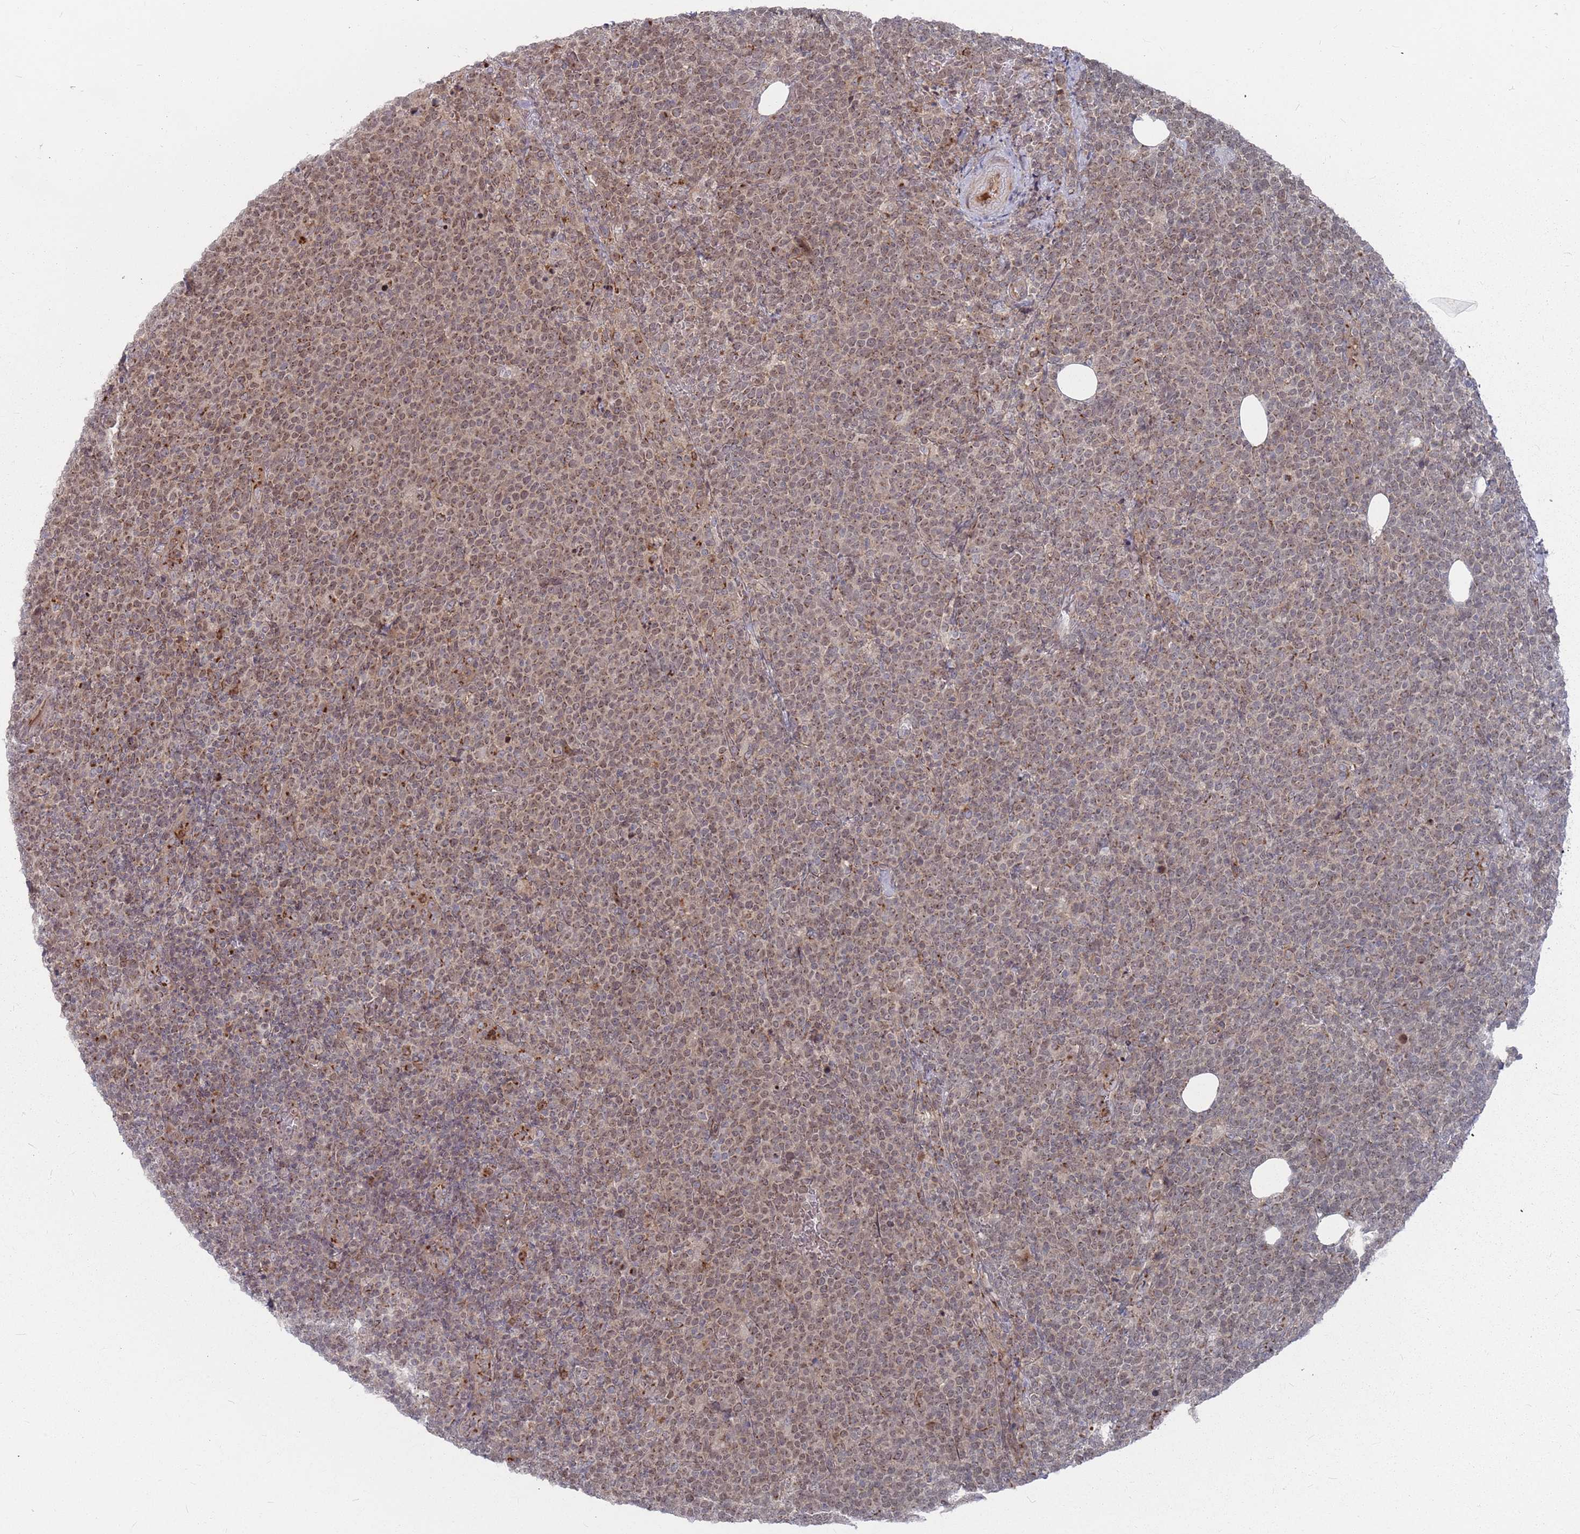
{"staining": {"intensity": "weak", "quantity": ">75%", "location": "cytoplasmic/membranous,nuclear"}, "tissue": "lymphoma", "cell_type": "Tumor cells", "image_type": "cancer", "snomed": [{"axis": "morphology", "description": "Malignant lymphoma, non-Hodgkin's type, High grade"}, {"axis": "topography", "description": "Lymph node"}], "caption": "The image reveals staining of lymphoma, revealing weak cytoplasmic/membranous and nuclear protein staining (brown color) within tumor cells.", "gene": "FMO4", "patient": {"sex": "male", "age": 61}}